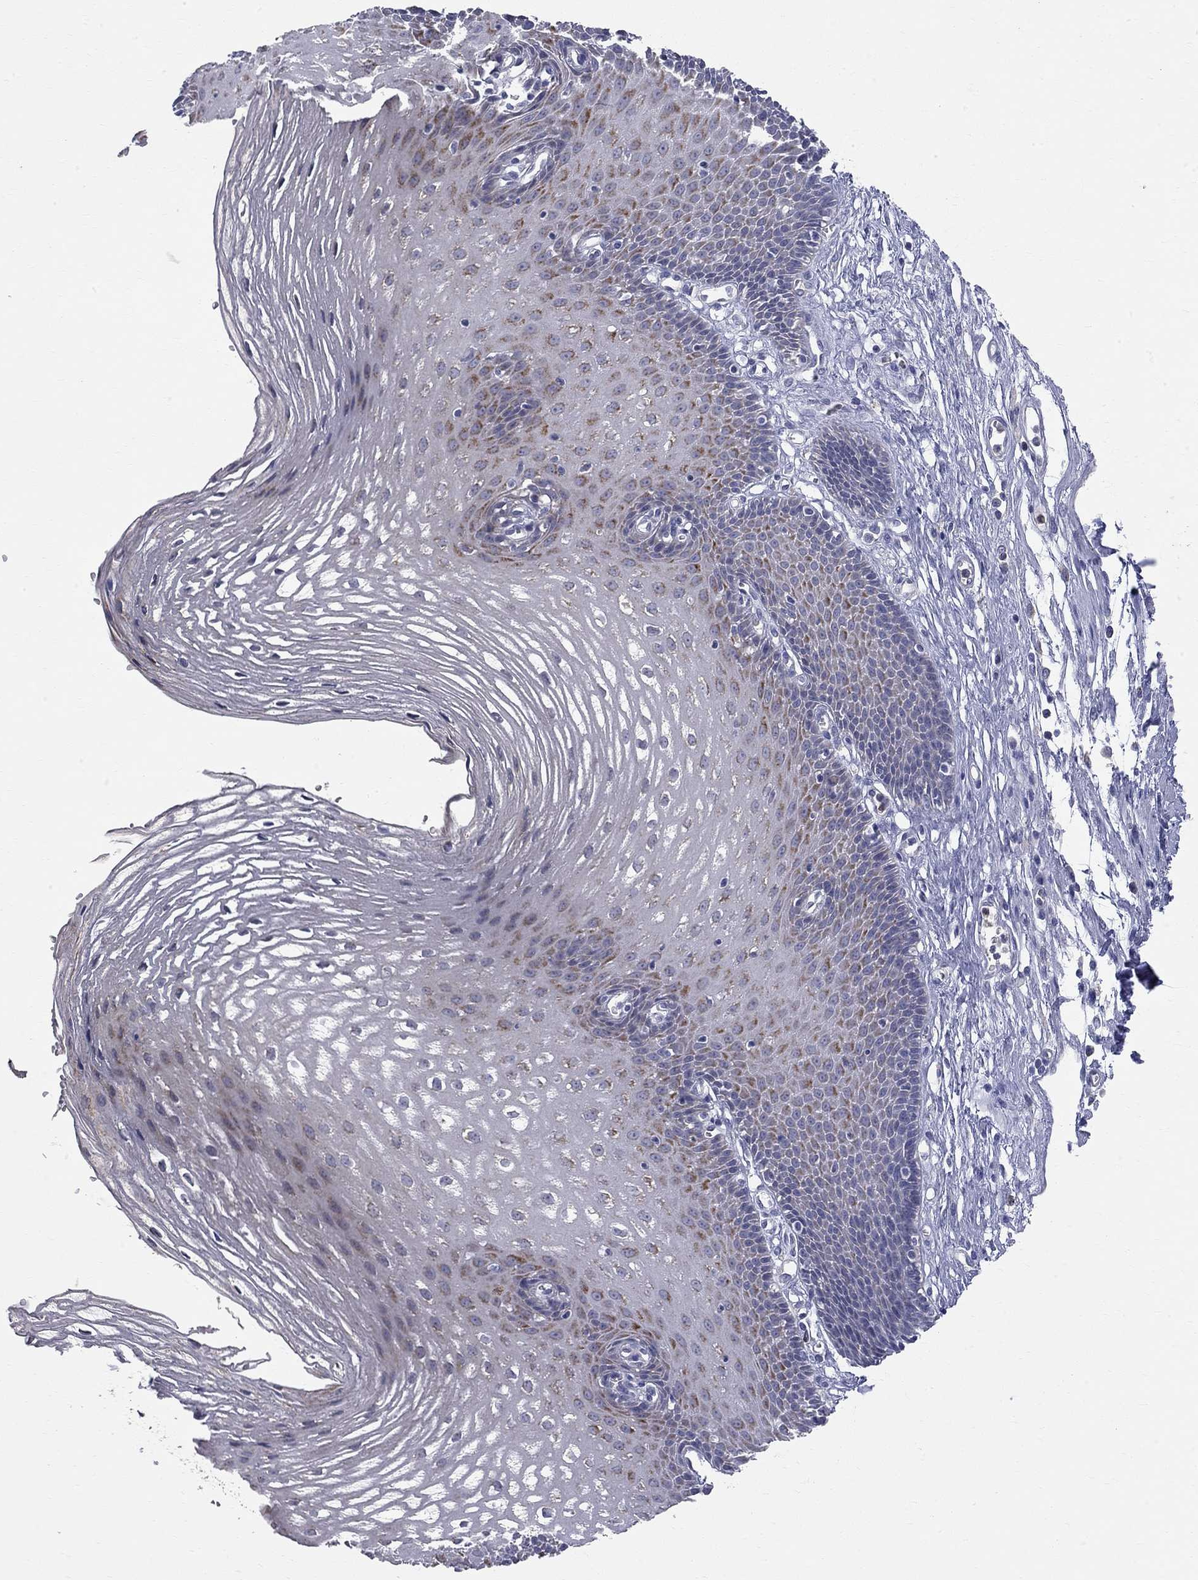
{"staining": {"intensity": "moderate", "quantity": "<25%", "location": "cytoplasmic/membranous"}, "tissue": "esophagus", "cell_type": "Squamous epithelial cells", "image_type": "normal", "snomed": [{"axis": "morphology", "description": "Normal tissue, NOS"}, {"axis": "topography", "description": "Esophagus"}], "caption": "Human esophagus stained with a brown dye demonstrates moderate cytoplasmic/membranous positive positivity in about <25% of squamous epithelial cells.", "gene": "ACSL1", "patient": {"sex": "male", "age": 72}}